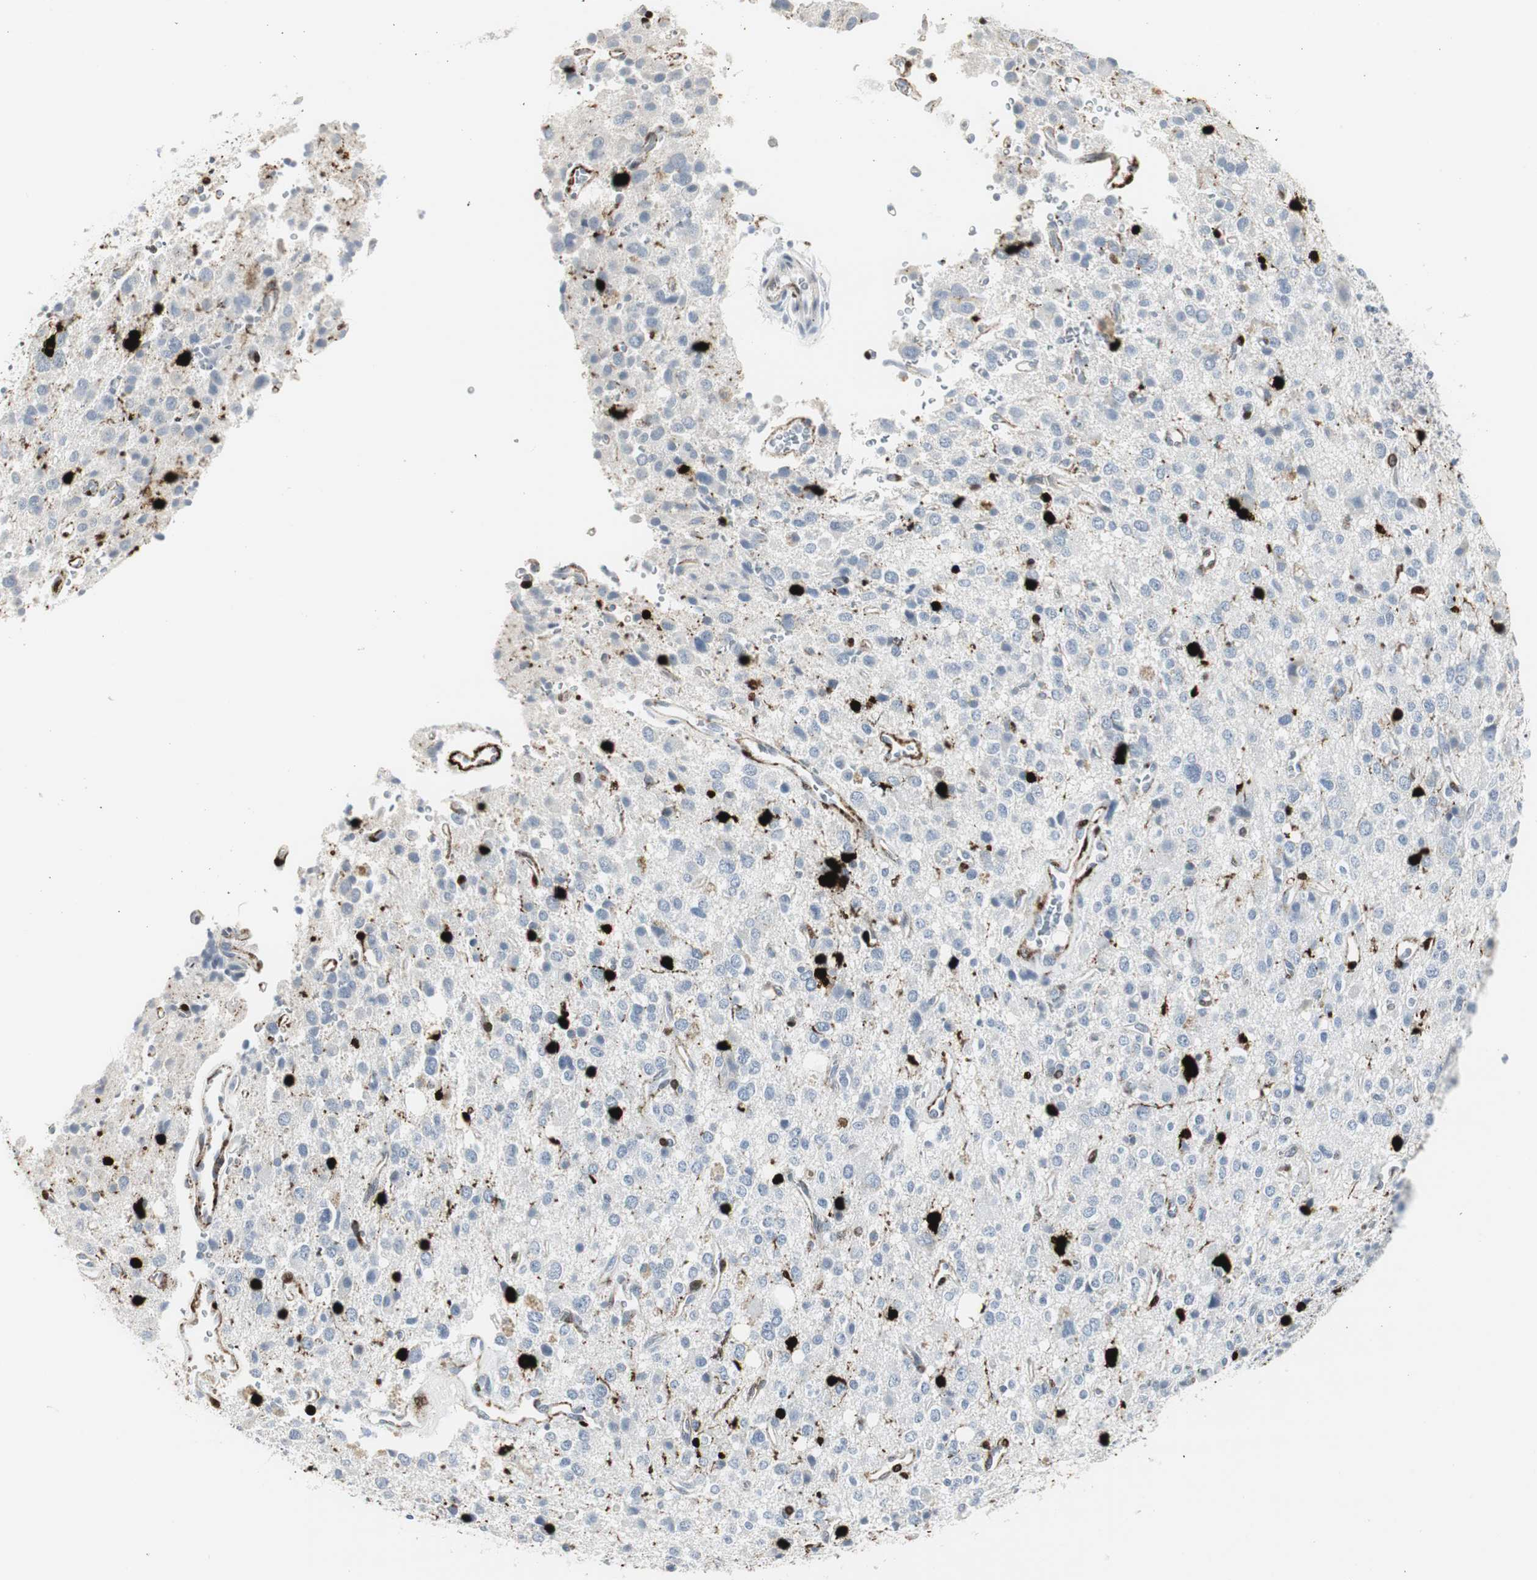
{"staining": {"intensity": "strong", "quantity": "<25%", "location": "cytoplasmic/membranous,nuclear"}, "tissue": "glioma", "cell_type": "Tumor cells", "image_type": "cancer", "snomed": [{"axis": "morphology", "description": "Glioma, malignant, High grade"}, {"axis": "topography", "description": "Brain"}], "caption": "Strong cytoplasmic/membranous and nuclear expression for a protein is present in about <25% of tumor cells of malignant high-grade glioma using IHC.", "gene": "PPP1R14A", "patient": {"sex": "male", "age": 47}}